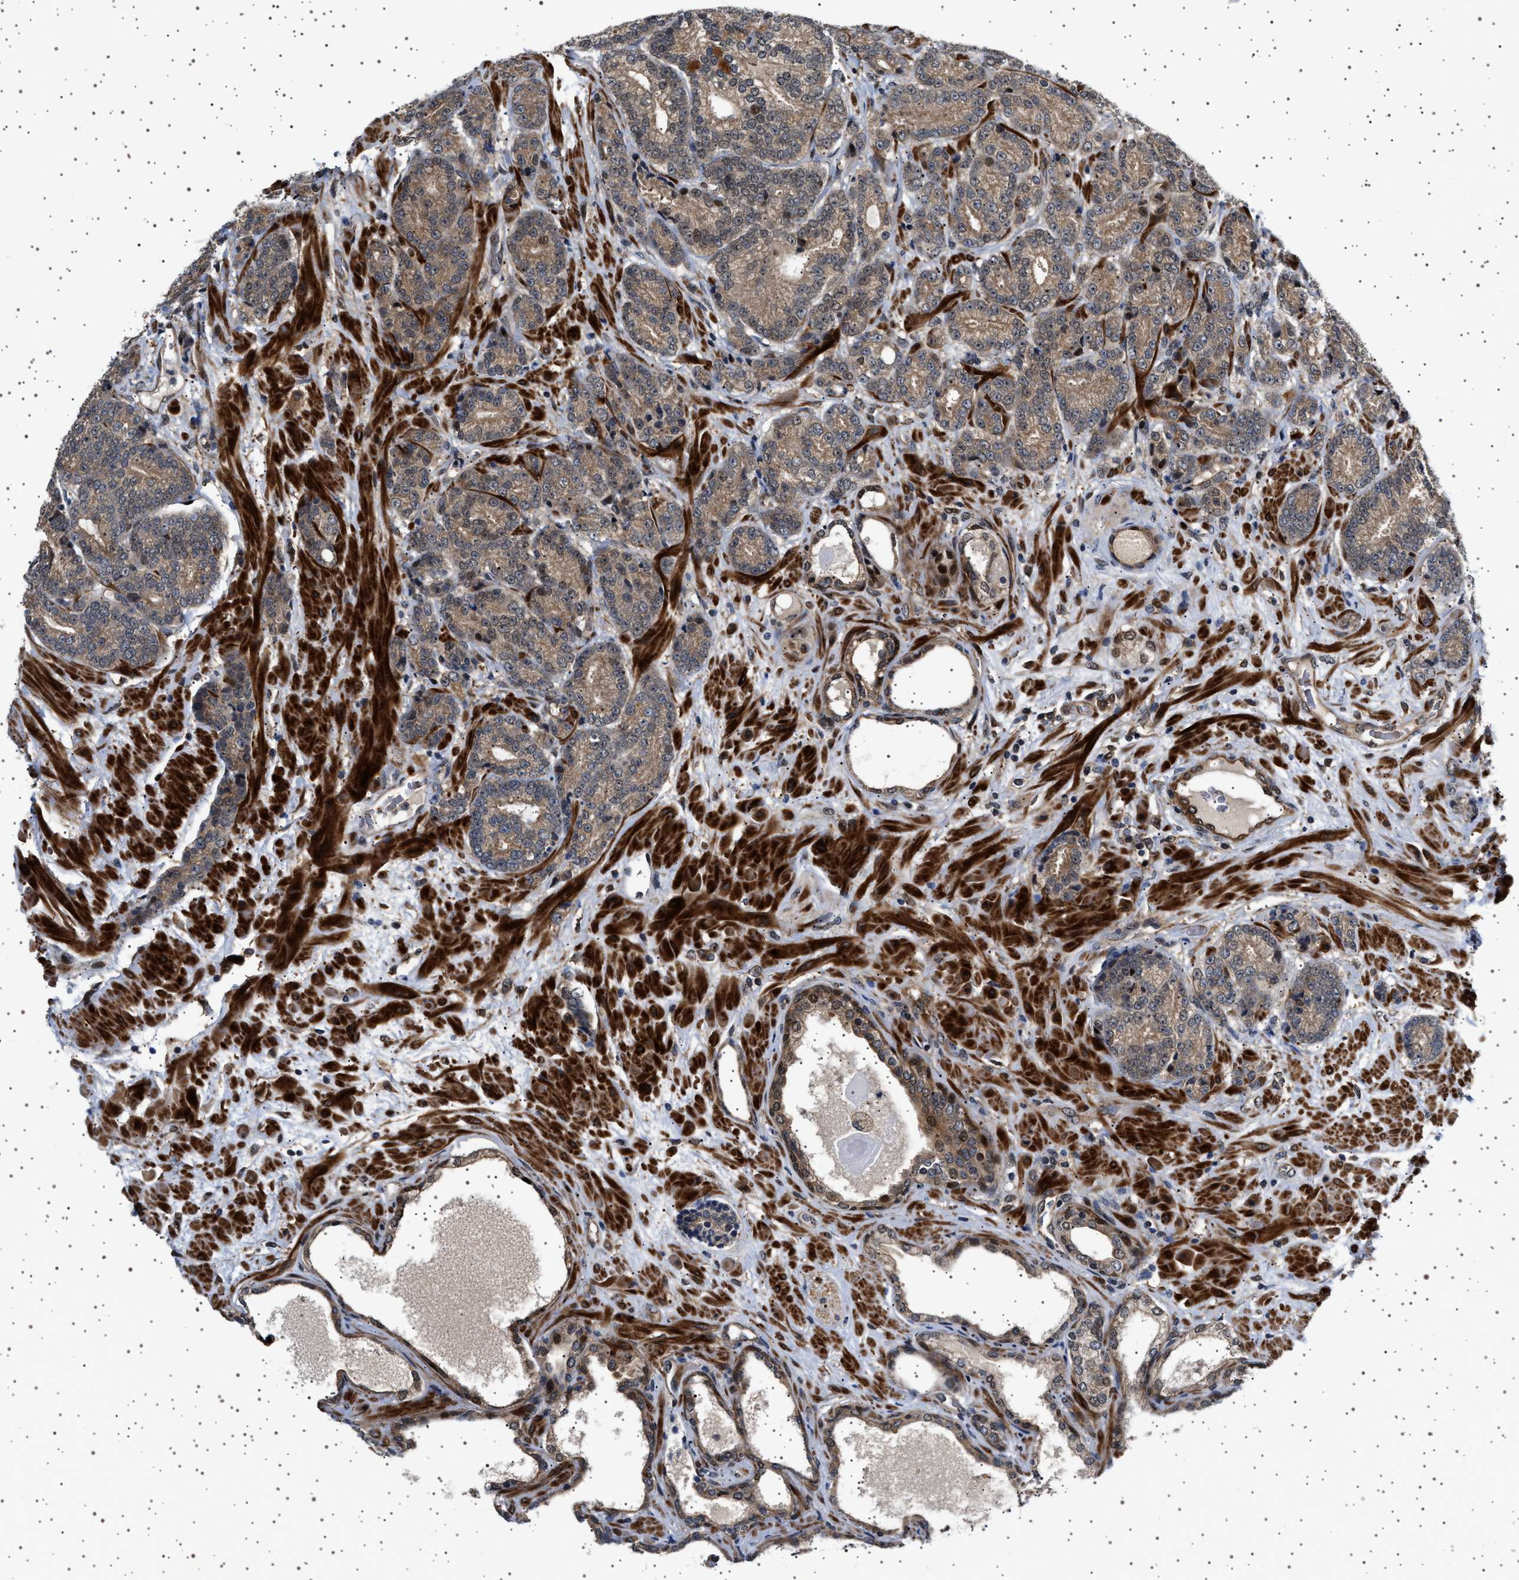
{"staining": {"intensity": "weak", "quantity": ">75%", "location": "cytoplasmic/membranous"}, "tissue": "prostate cancer", "cell_type": "Tumor cells", "image_type": "cancer", "snomed": [{"axis": "morphology", "description": "Adenocarcinoma, High grade"}, {"axis": "topography", "description": "Prostate"}], "caption": "A low amount of weak cytoplasmic/membranous positivity is seen in about >75% of tumor cells in high-grade adenocarcinoma (prostate) tissue.", "gene": "BAG3", "patient": {"sex": "male", "age": 61}}